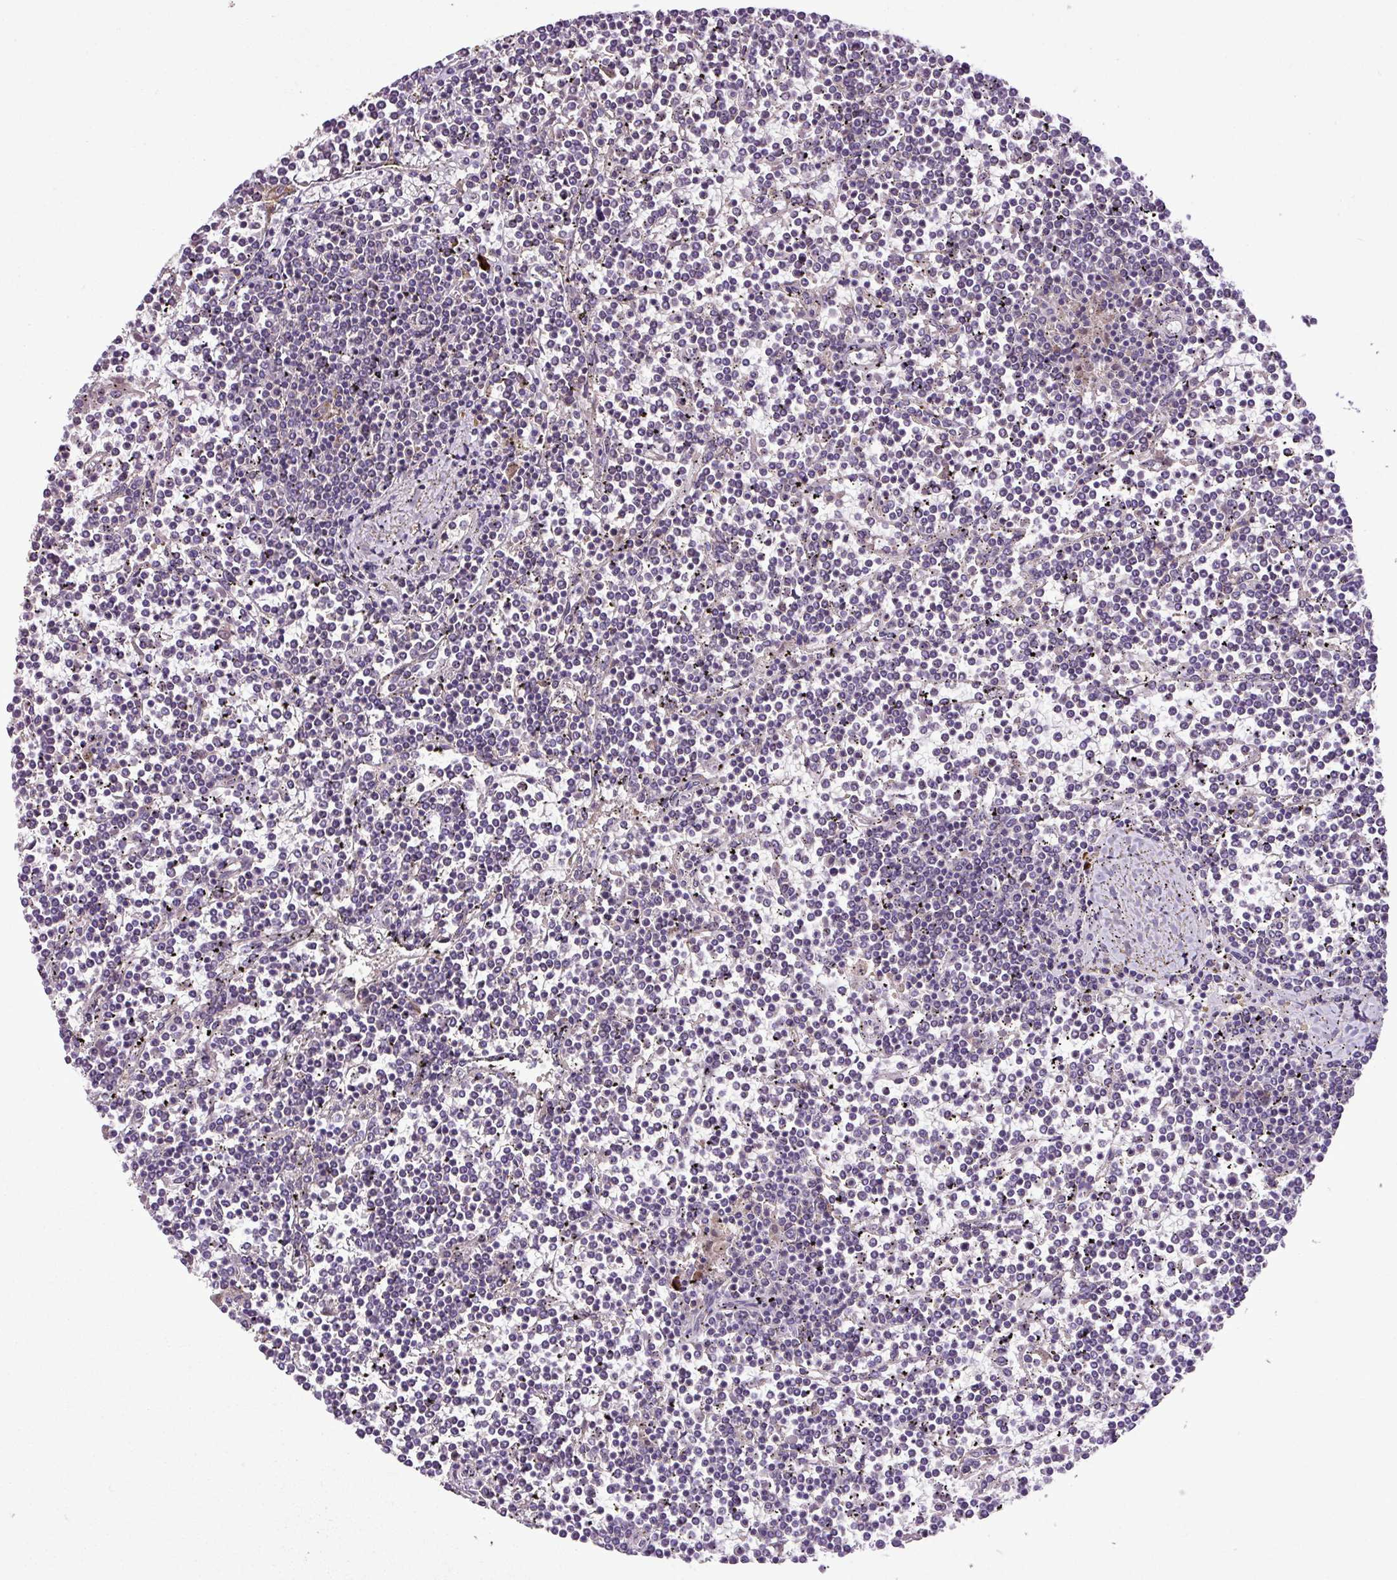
{"staining": {"intensity": "negative", "quantity": "none", "location": "none"}, "tissue": "lymphoma", "cell_type": "Tumor cells", "image_type": "cancer", "snomed": [{"axis": "morphology", "description": "Malignant lymphoma, non-Hodgkin's type, Low grade"}, {"axis": "topography", "description": "Spleen"}], "caption": "This is an immunohistochemistry (IHC) micrograph of human lymphoma. There is no positivity in tumor cells.", "gene": "ZNF266", "patient": {"sex": "female", "age": 19}}